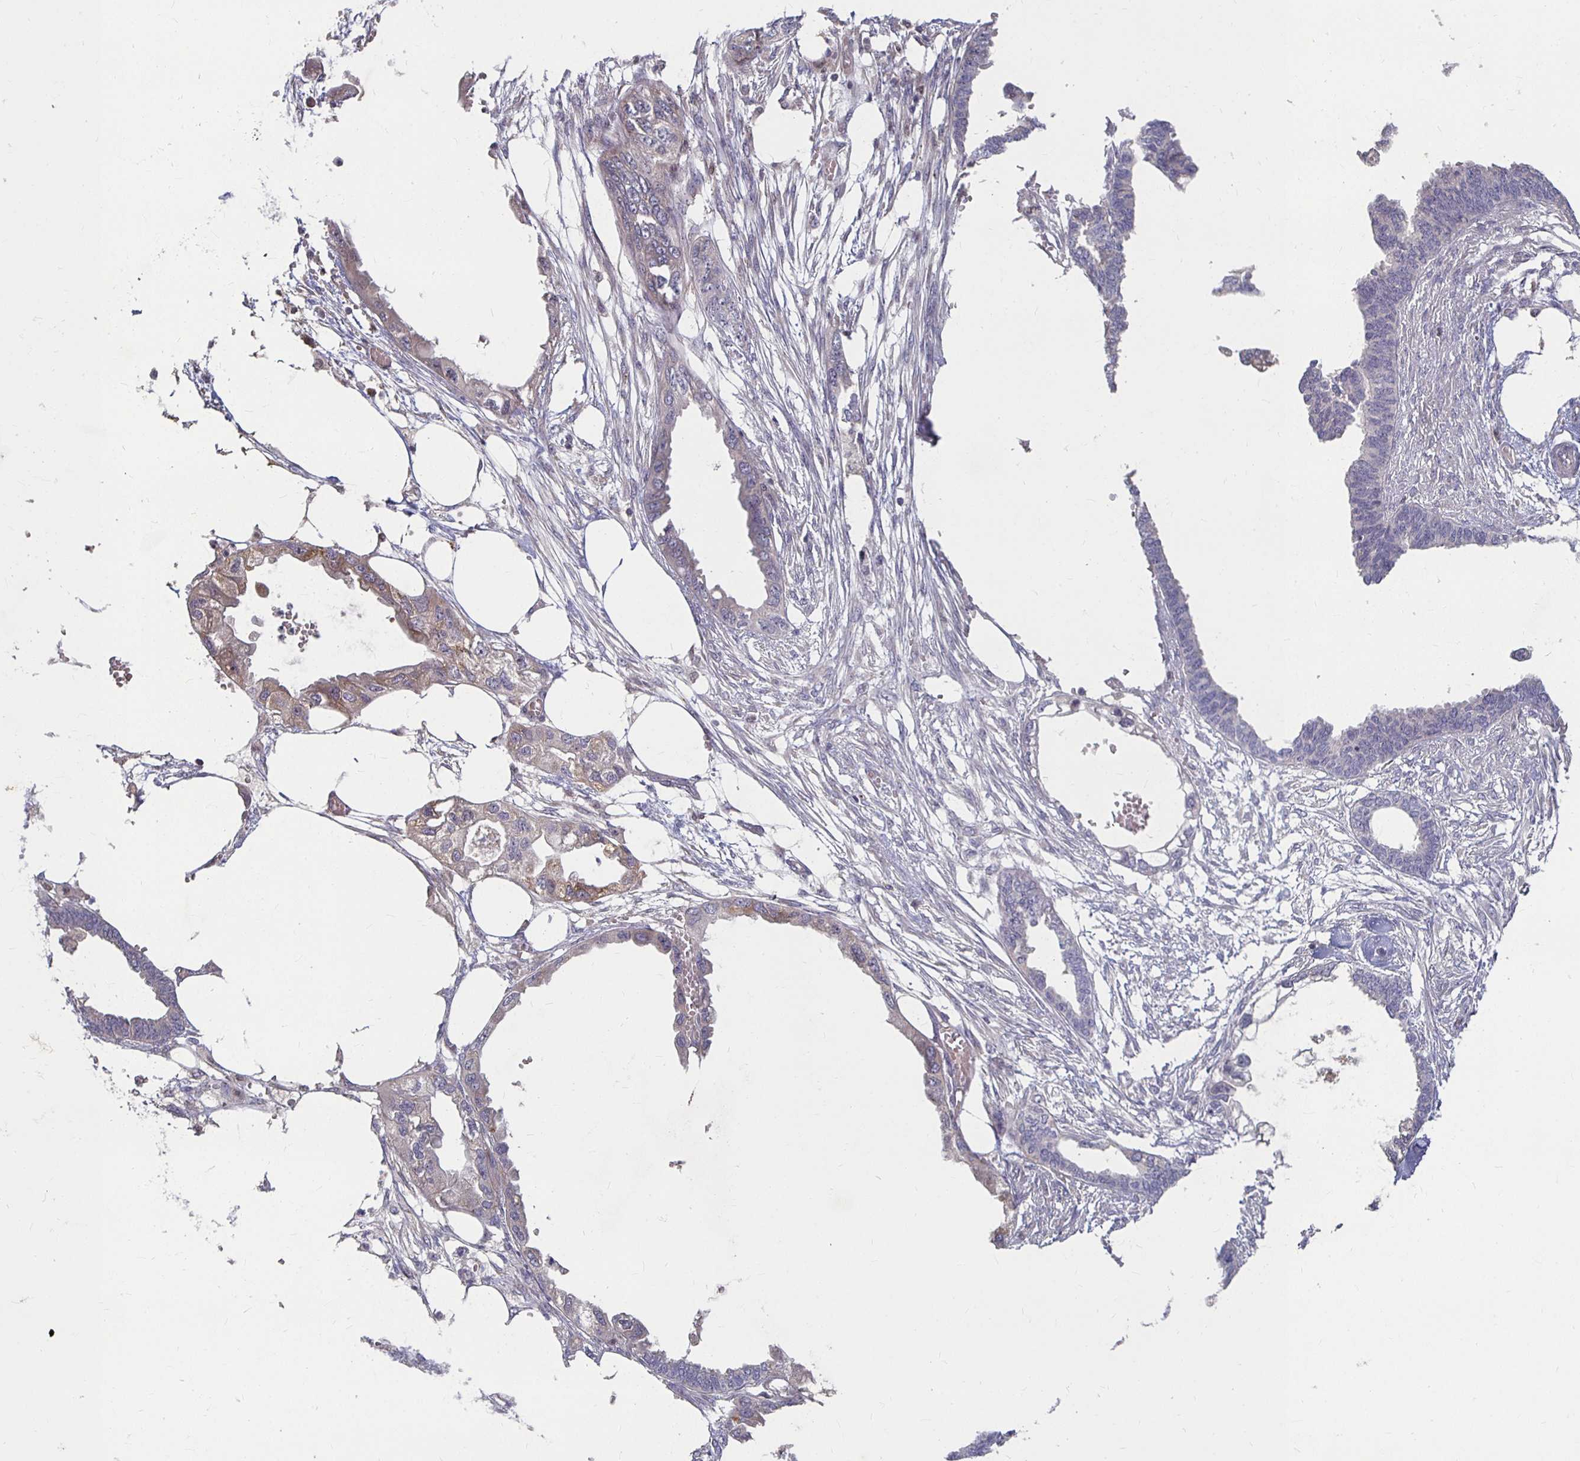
{"staining": {"intensity": "weak", "quantity": "<25%", "location": "cytoplasmic/membranous"}, "tissue": "endometrial cancer", "cell_type": "Tumor cells", "image_type": "cancer", "snomed": [{"axis": "morphology", "description": "Adenocarcinoma, NOS"}, {"axis": "morphology", "description": "Adenocarcinoma, metastatic, NOS"}, {"axis": "topography", "description": "Adipose tissue"}, {"axis": "topography", "description": "Endometrium"}], "caption": "Endometrial cancer (metastatic adenocarcinoma) stained for a protein using IHC displays no positivity tumor cells.", "gene": "RNF144B", "patient": {"sex": "female", "age": 67}}